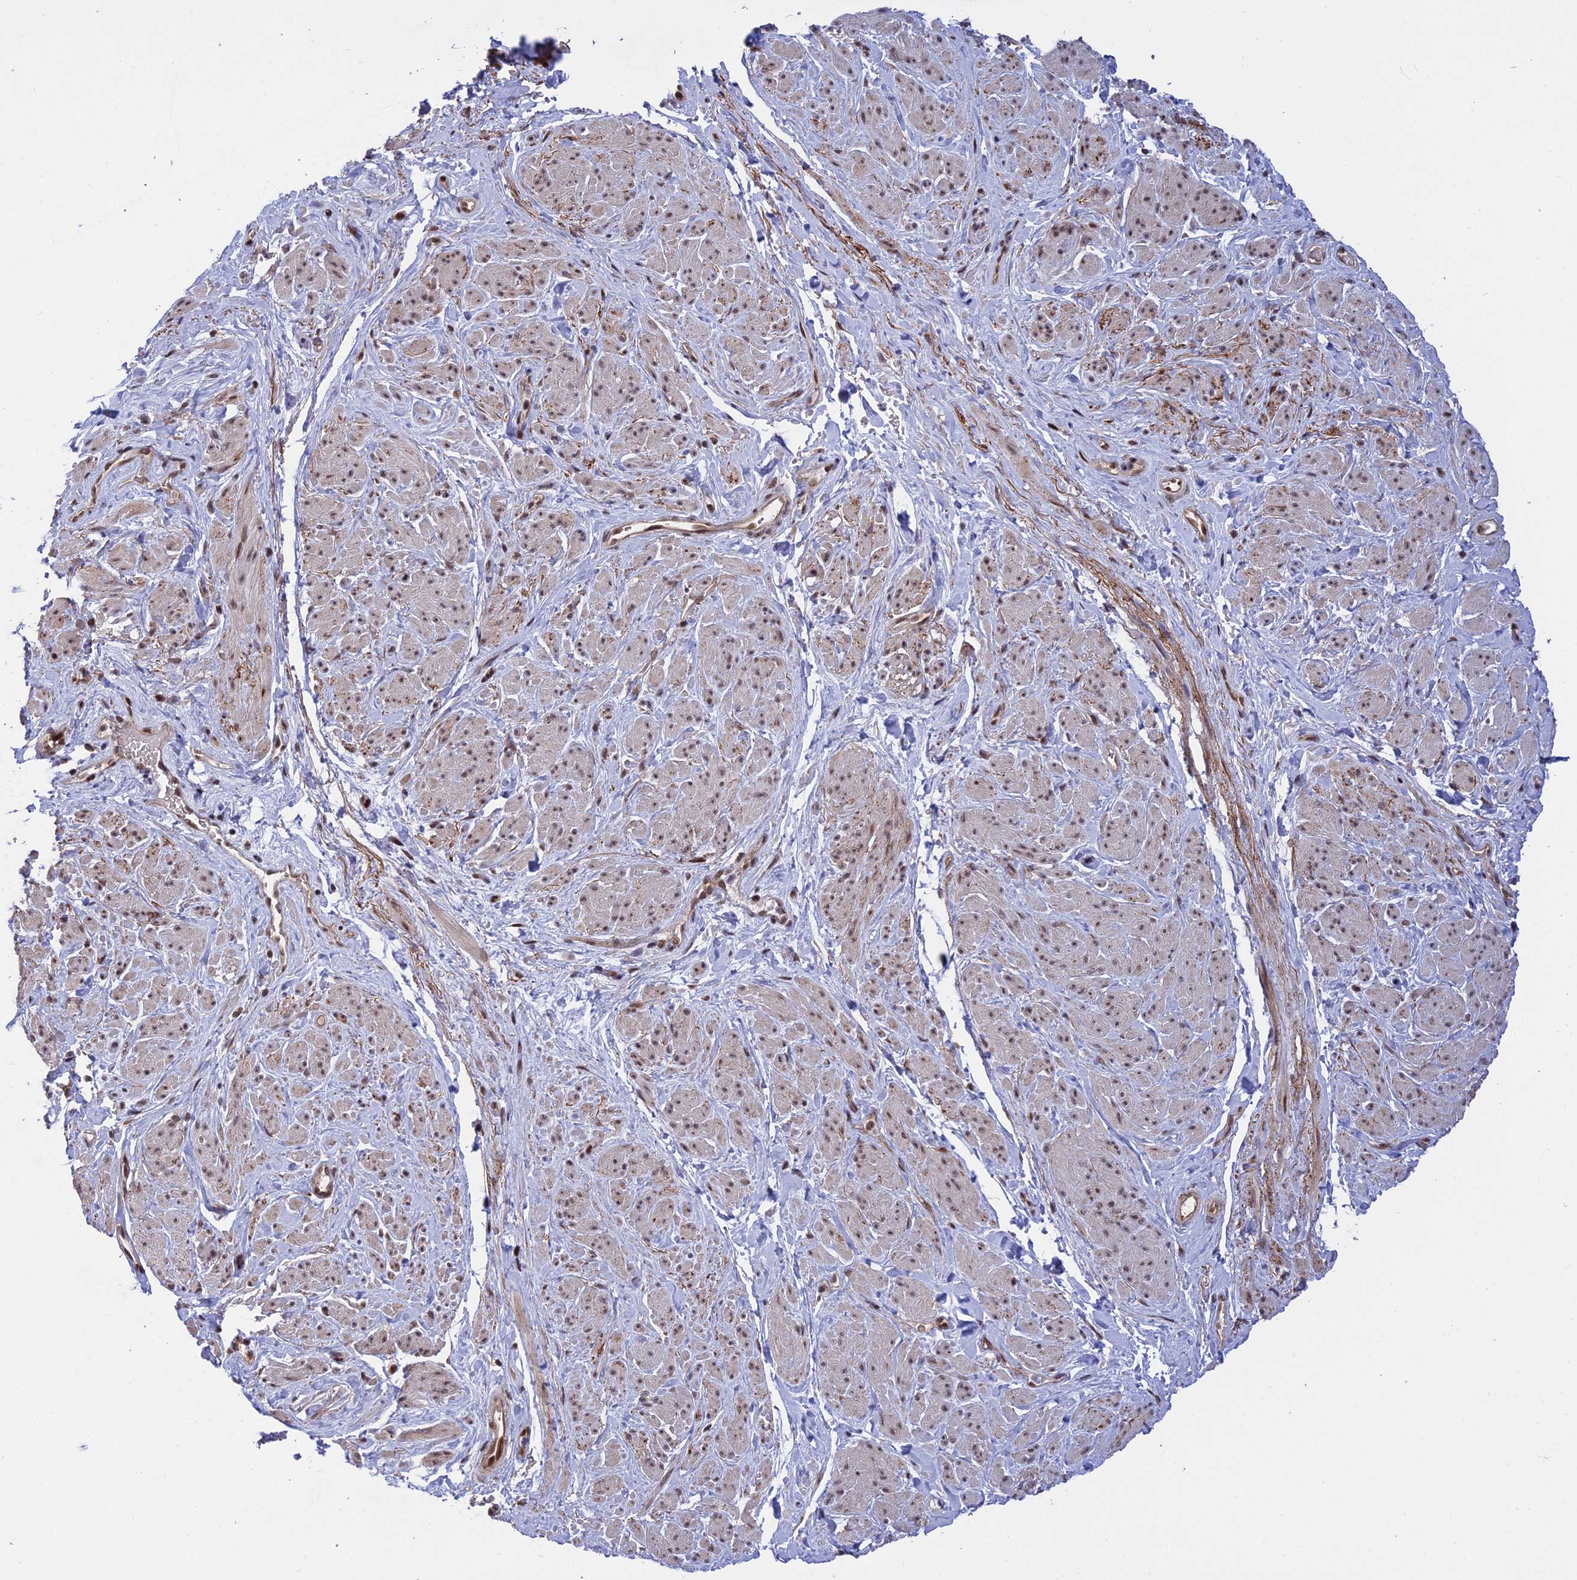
{"staining": {"intensity": "weak", "quantity": "25%-75%", "location": "nuclear"}, "tissue": "smooth muscle", "cell_type": "Smooth muscle cells", "image_type": "normal", "snomed": [{"axis": "morphology", "description": "Normal tissue, NOS"}, {"axis": "topography", "description": "Smooth muscle"}, {"axis": "topography", "description": "Peripheral nerve tissue"}], "caption": "Protein expression analysis of normal human smooth muscle reveals weak nuclear staining in about 25%-75% of smooth muscle cells. Nuclei are stained in blue.", "gene": "POLR2C", "patient": {"sex": "male", "age": 69}}